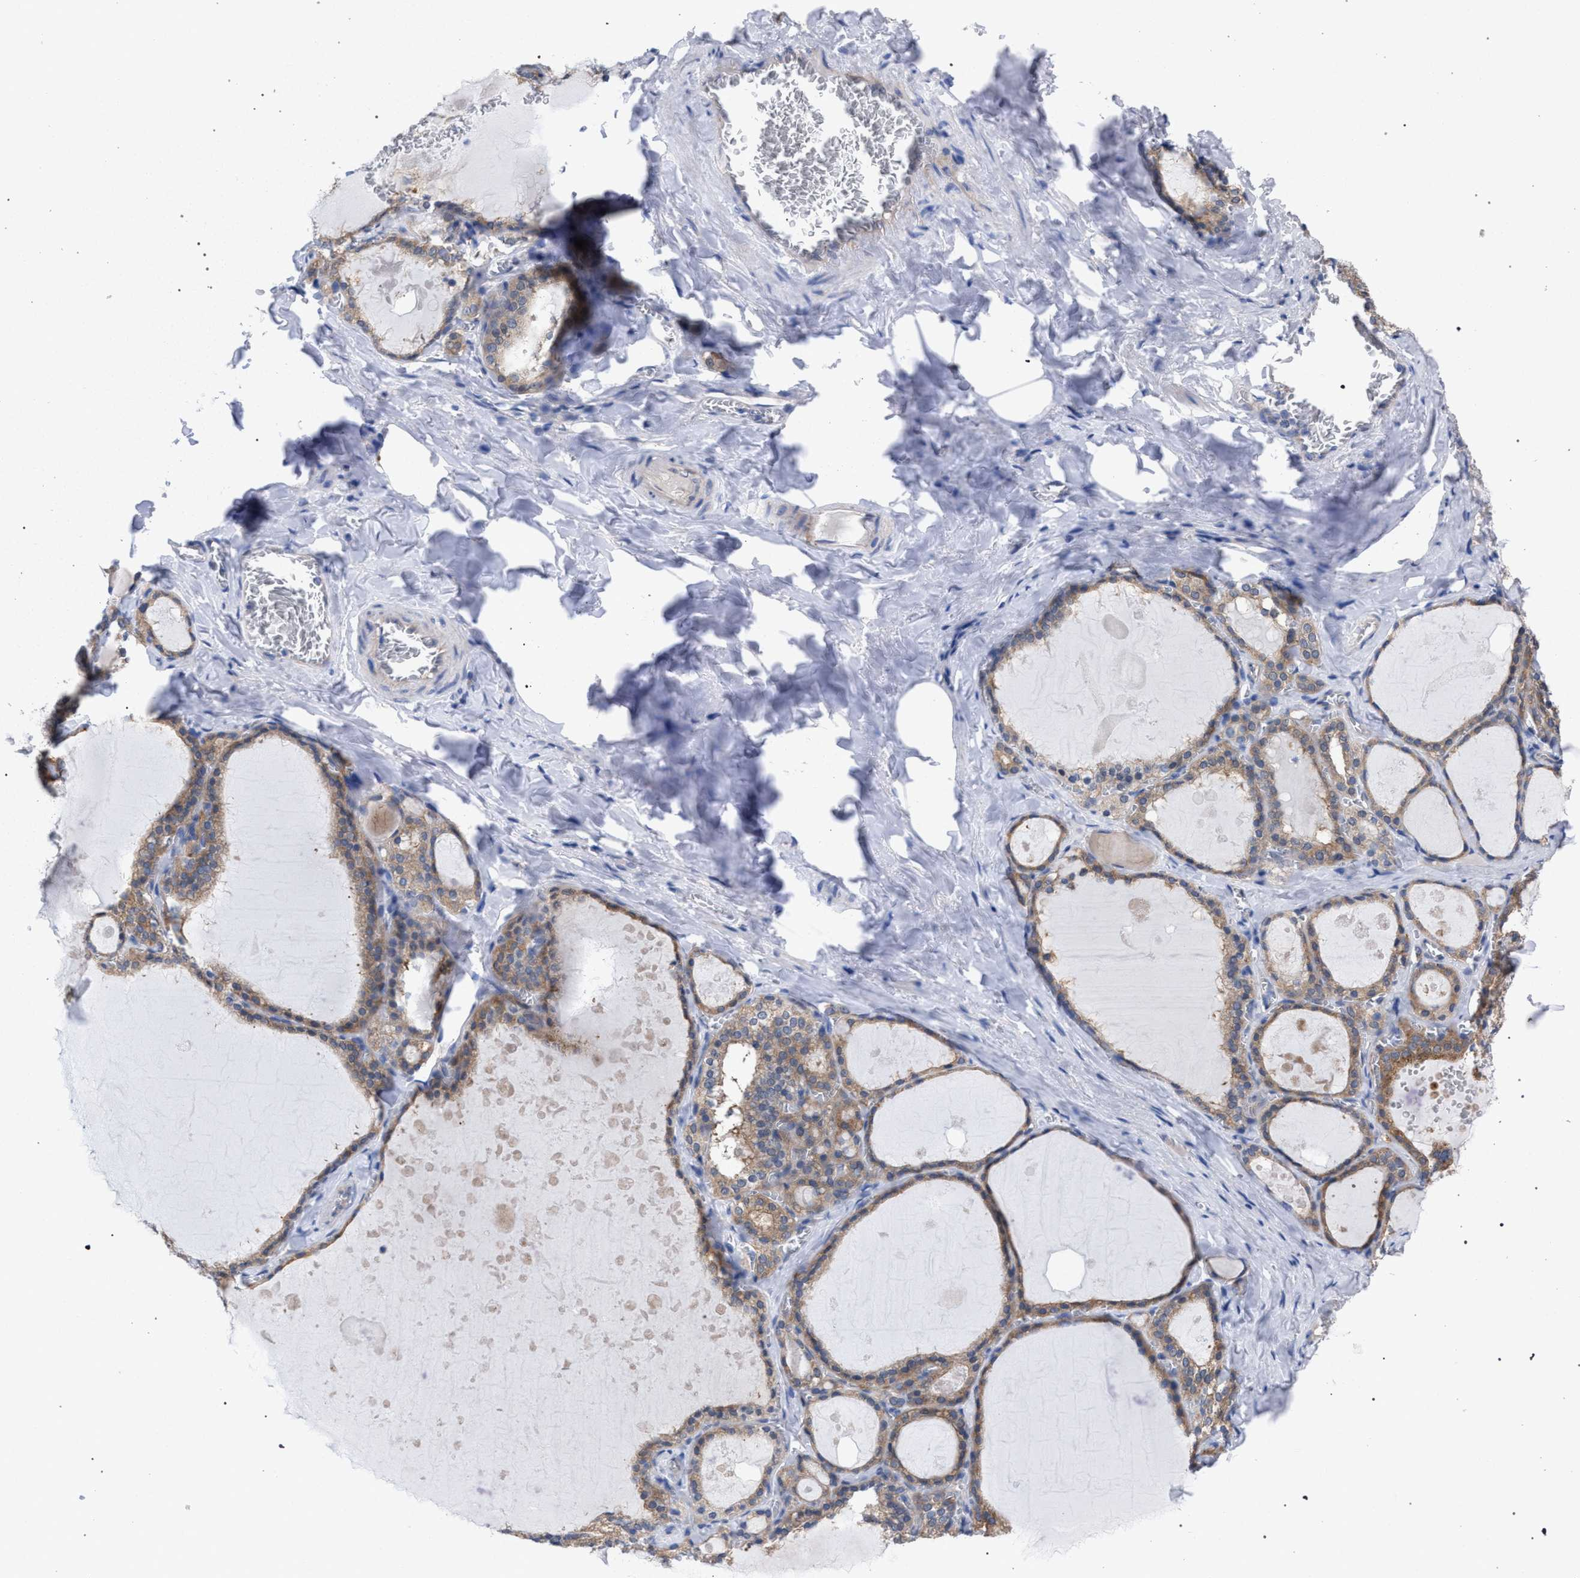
{"staining": {"intensity": "moderate", "quantity": ">75%", "location": "cytoplasmic/membranous"}, "tissue": "thyroid gland", "cell_type": "Glandular cells", "image_type": "normal", "snomed": [{"axis": "morphology", "description": "Normal tissue, NOS"}, {"axis": "topography", "description": "Thyroid gland"}], "caption": "Immunohistochemical staining of normal thyroid gland demonstrates medium levels of moderate cytoplasmic/membranous staining in about >75% of glandular cells.", "gene": "GMPR", "patient": {"sex": "male", "age": 56}}